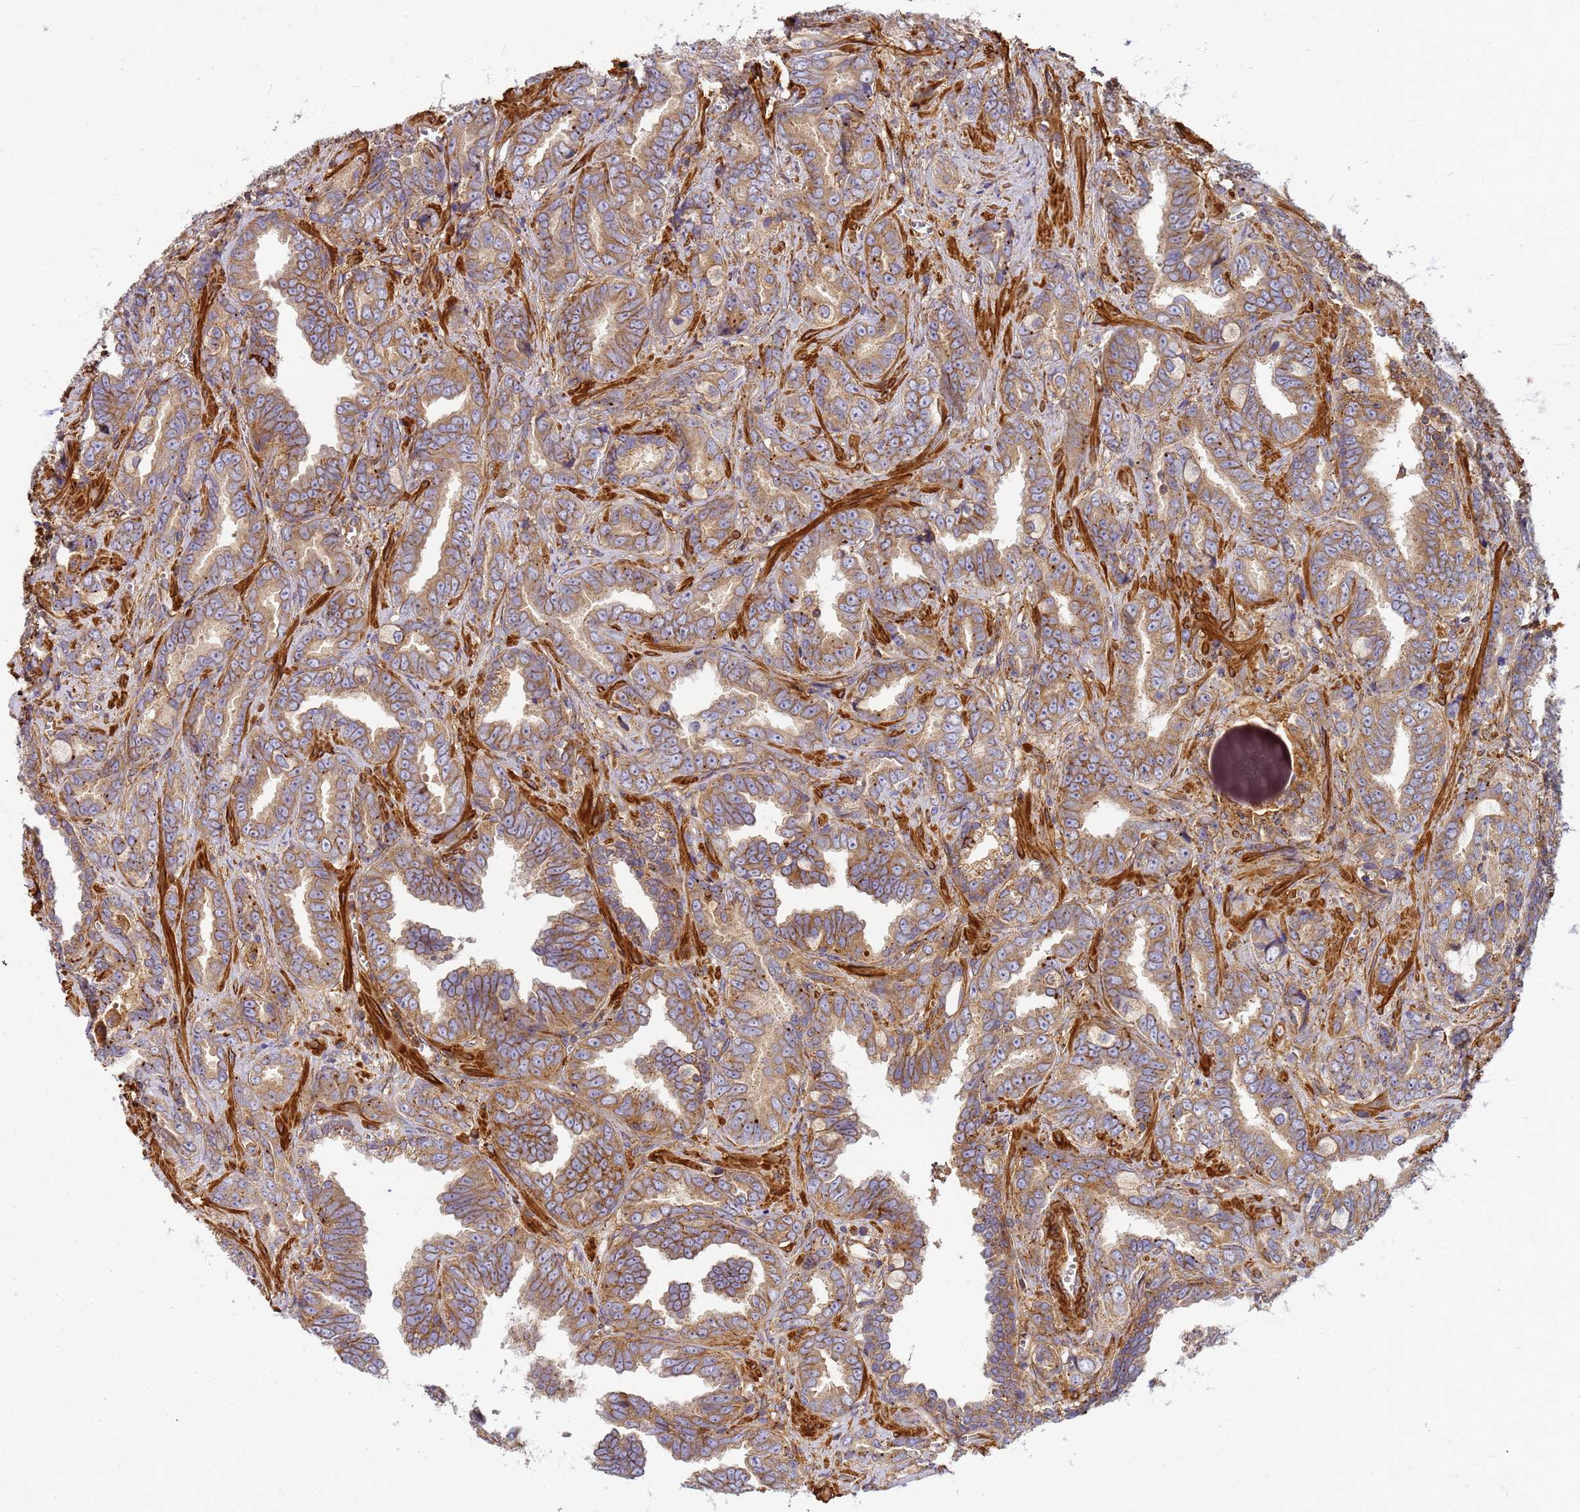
{"staining": {"intensity": "moderate", "quantity": ">75%", "location": "cytoplasmic/membranous"}, "tissue": "prostate cancer", "cell_type": "Tumor cells", "image_type": "cancer", "snomed": [{"axis": "morphology", "description": "Adenocarcinoma, High grade"}, {"axis": "topography", "description": "Prostate"}], "caption": "Immunohistochemistry (IHC) photomicrograph of neoplastic tissue: human adenocarcinoma (high-grade) (prostate) stained using IHC exhibits medium levels of moderate protein expression localized specifically in the cytoplasmic/membranous of tumor cells, appearing as a cytoplasmic/membranous brown color.", "gene": "C2CD5", "patient": {"sex": "male", "age": 67}}